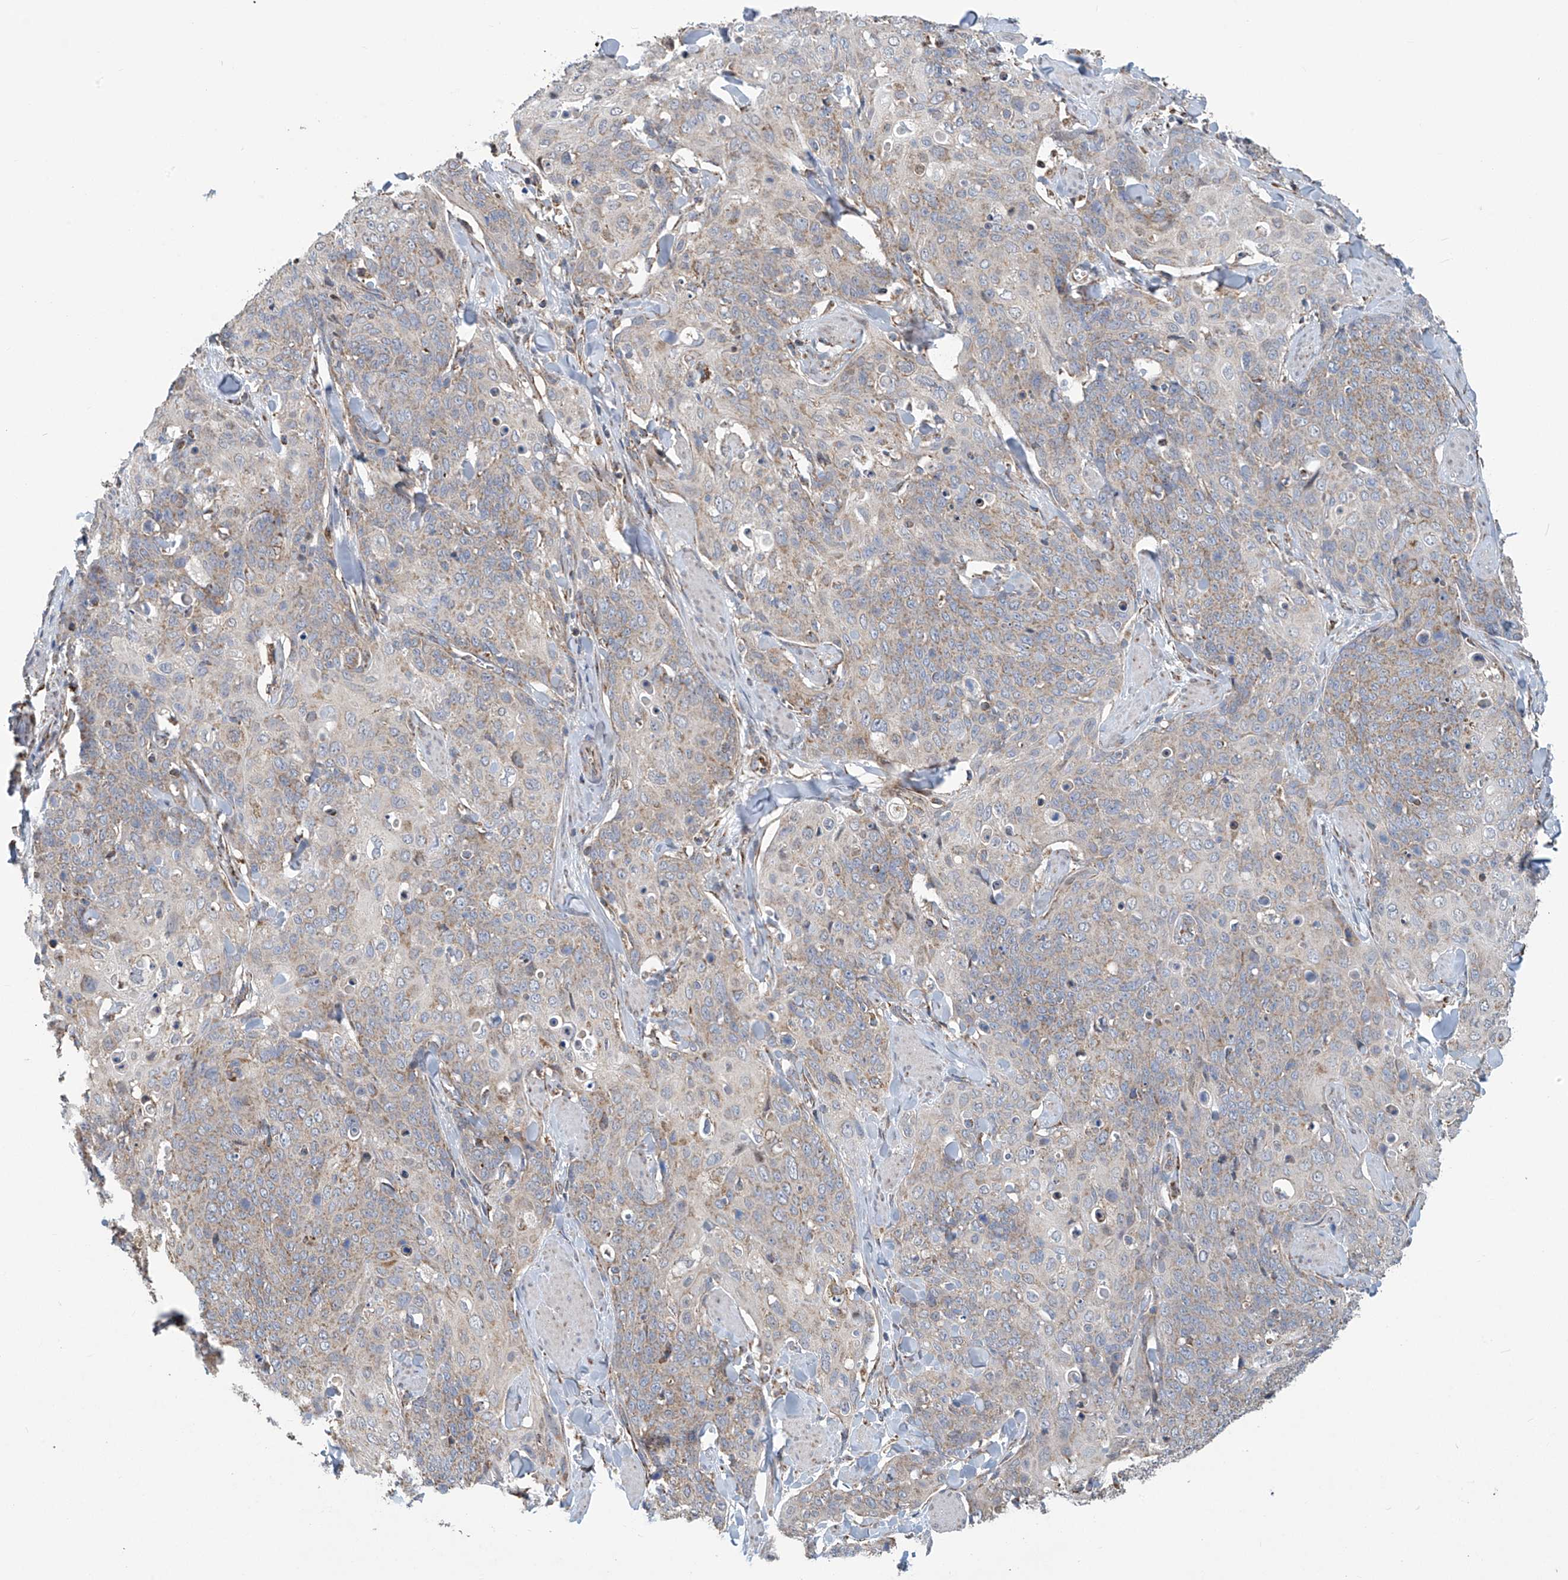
{"staining": {"intensity": "weak", "quantity": "25%-75%", "location": "cytoplasmic/membranous"}, "tissue": "skin cancer", "cell_type": "Tumor cells", "image_type": "cancer", "snomed": [{"axis": "morphology", "description": "Squamous cell carcinoma, NOS"}, {"axis": "topography", "description": "Skin"}, {"axis": "topography", "description": "Vulva"}], "caption": "A high-resolution image shows immunohistochemistry staining of skin cancer (squamous cell carcinoma), which exhibits weak cytoplasmic/membranous expression in approximately 25%-75% of tumor cells.", "gene": "COMMD1", "patient": {"sex": "female", "age": 85}}